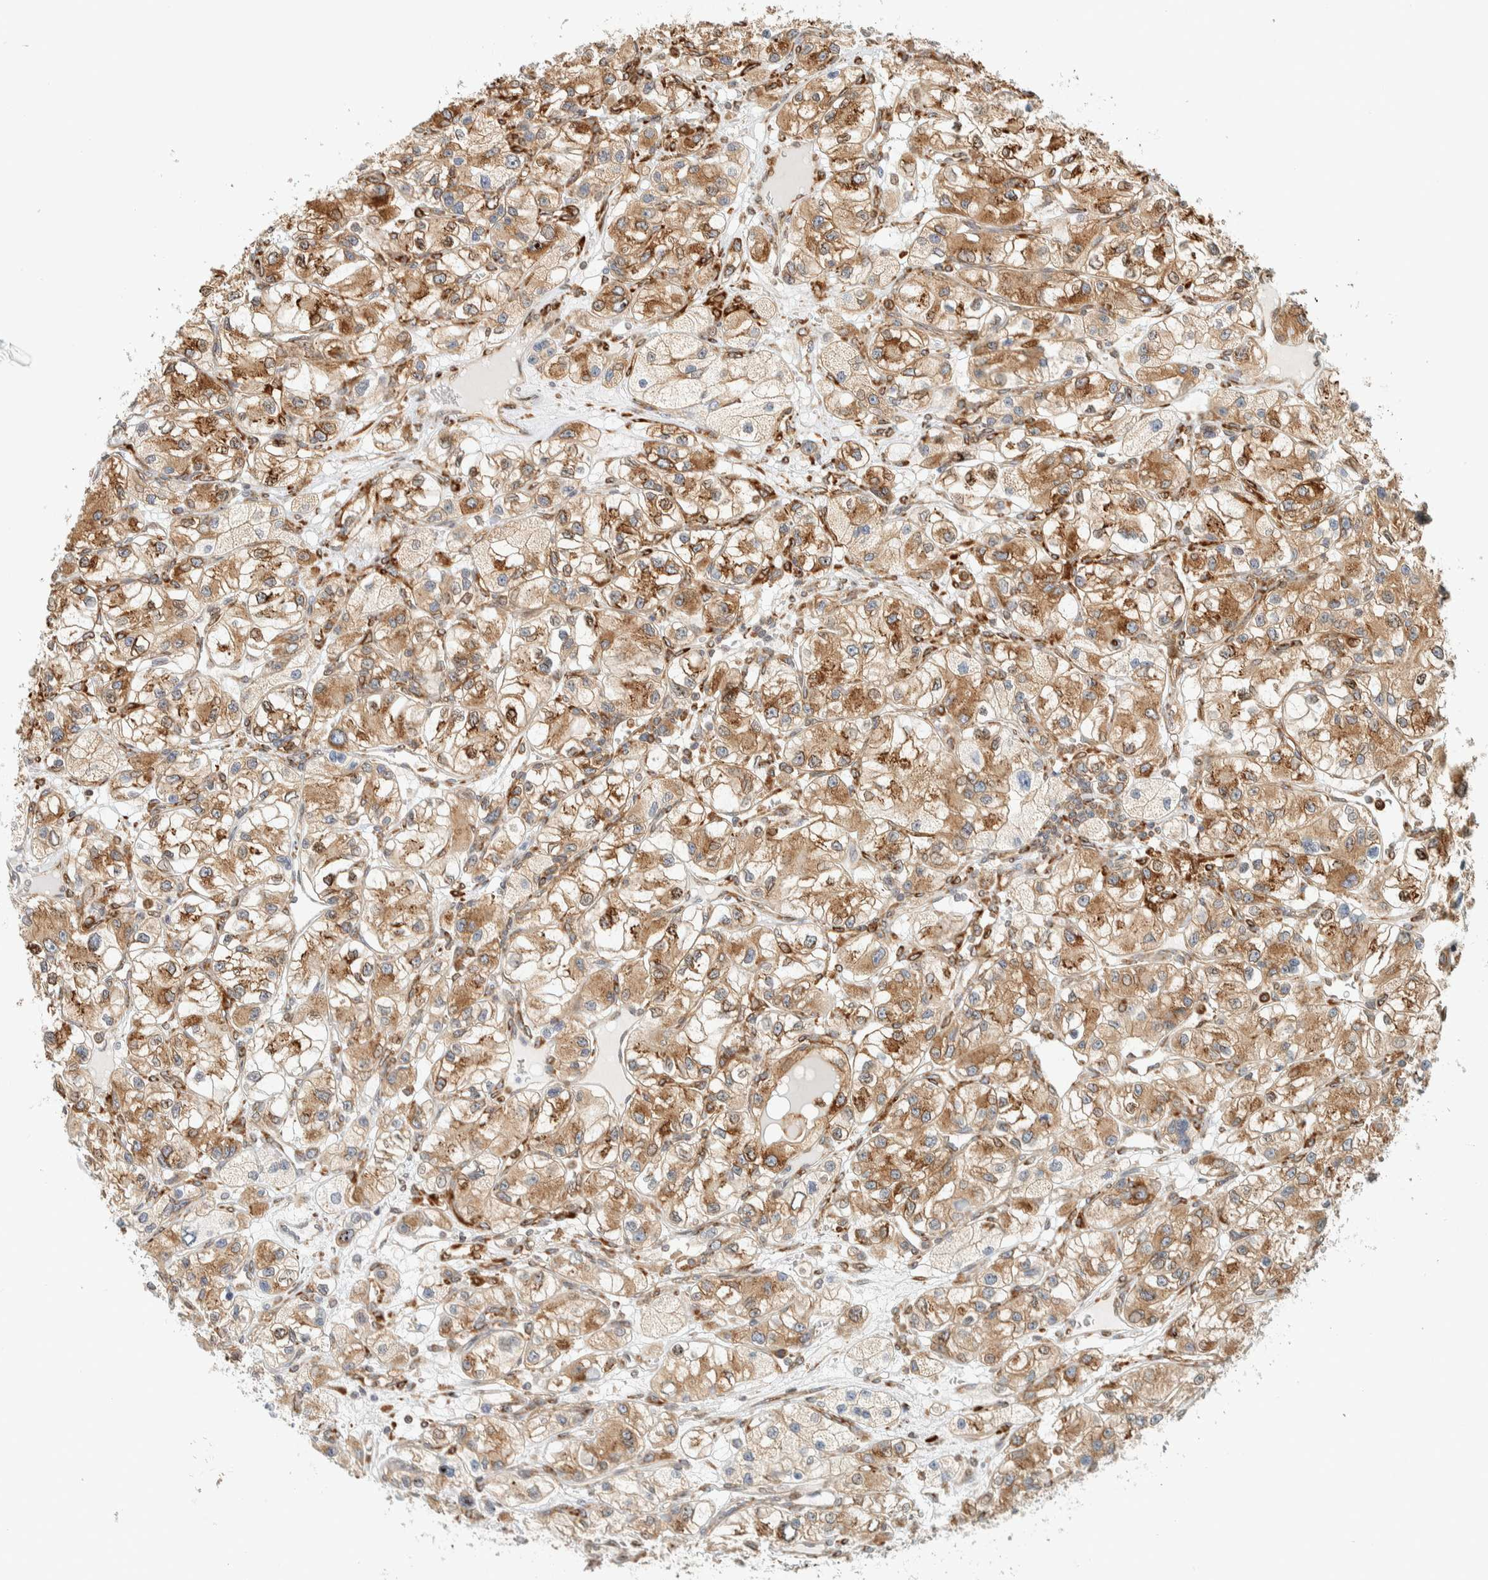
{"staining": {"intensity": "moderate", "quantity": ">75%", "location": "cytoplasmic/membranous"}, "tissue": "renal cancer", "cell_type": "Tumor cells", "image_type": "cancer", "snomed": [{"axis": "morphology", "description": "Adenocarcinoma, NOS"}, {"axis": "topography", "description": "Kidney"}], "caption": "A medium amount of moderate cytoplasmic/membranous staining is seen in about >75% of tumor cells in renal cancer (adenocarcinoma) tissue.", "gene": "LLGL2", "patient": {"sex": "female", "age": 57}}